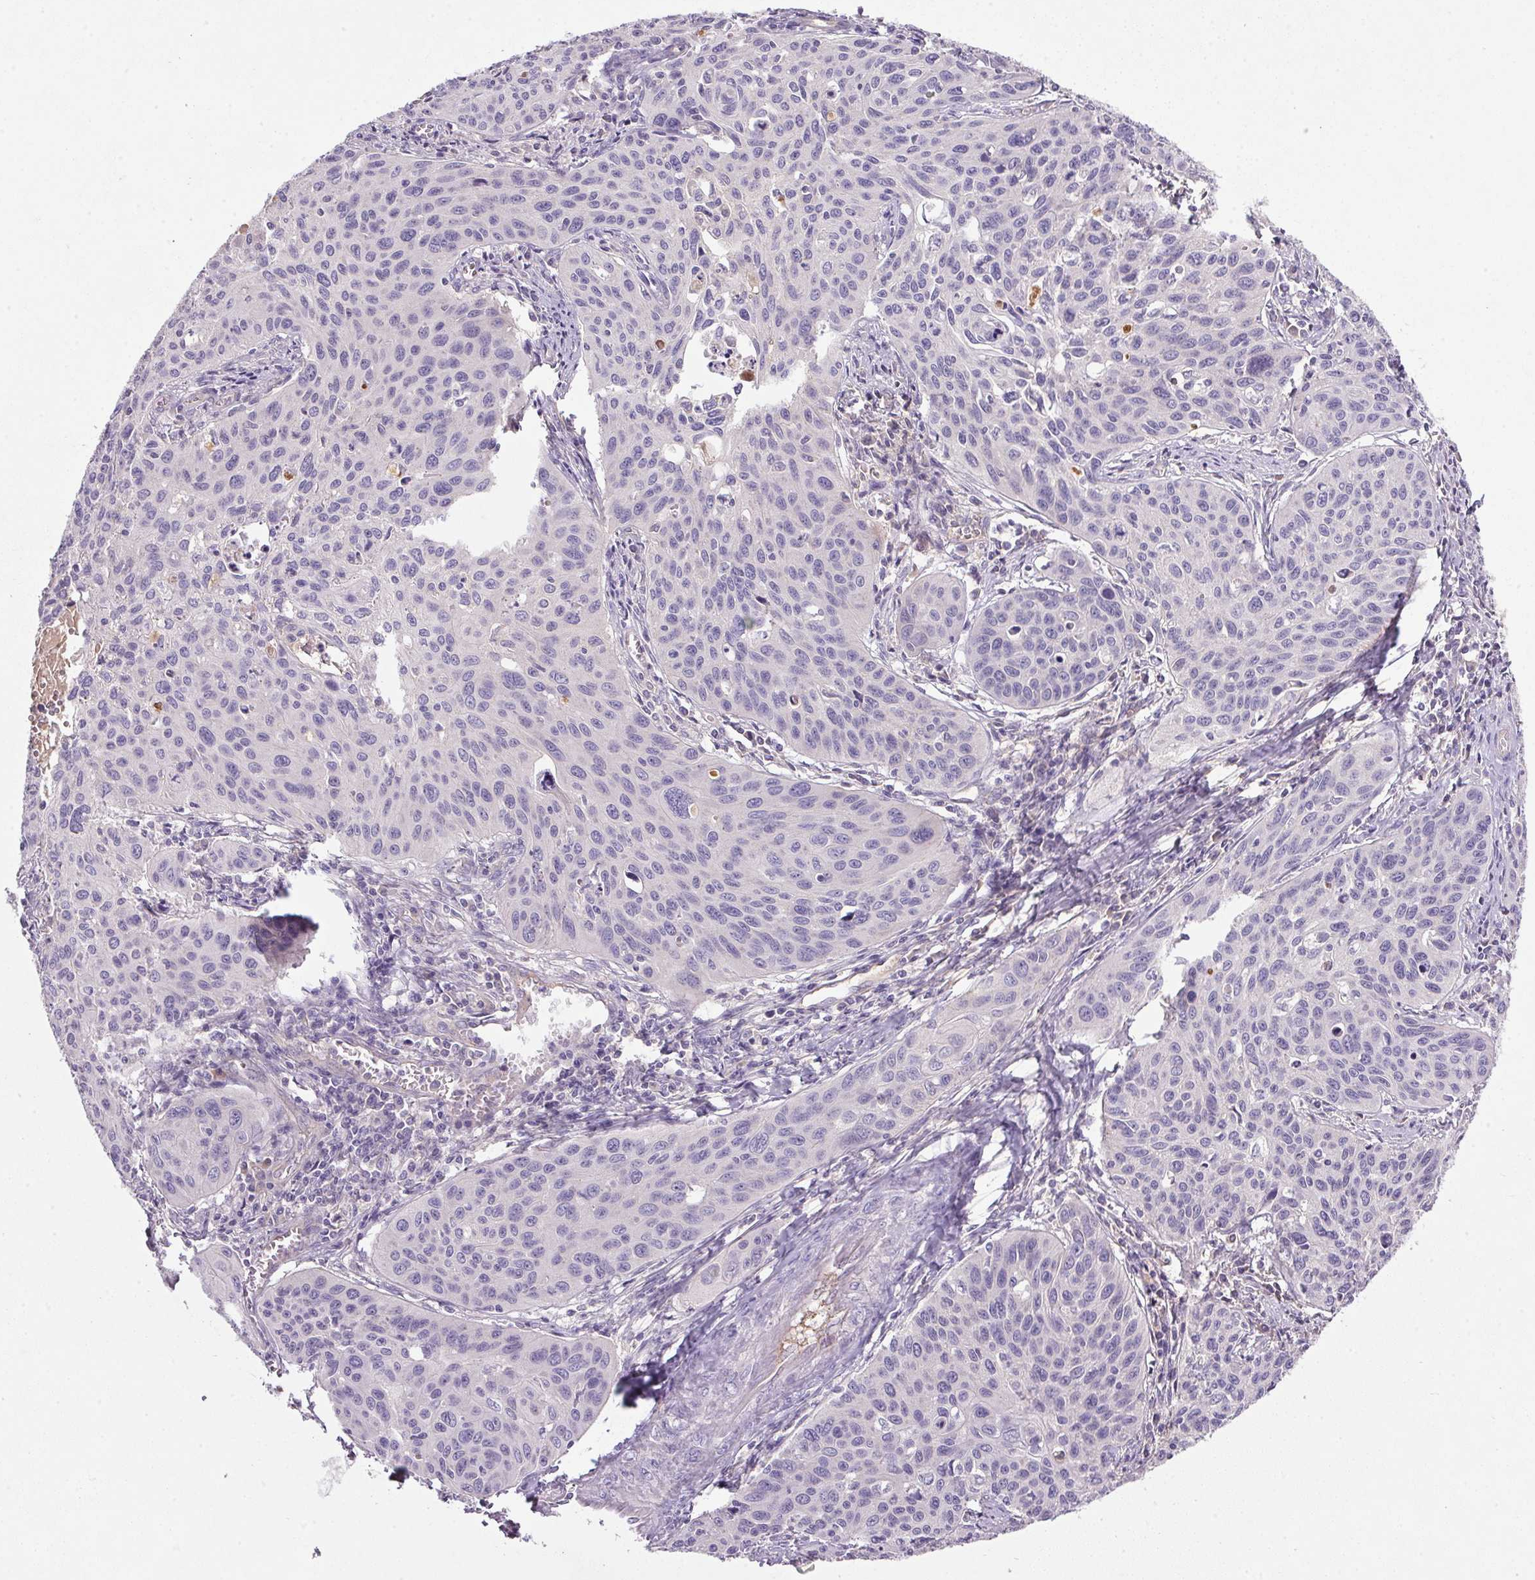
{"staining": {"intensity": "negative", "quantity": "none", "location": "none"}, "tissue": "cervical cancer", "cell_type": "Tumor cells", "image_type": "cancer", "snomed": [{"axis": "morphology", "description": "Squamous cell carcinoma, NOS"}, {"axis": "topography", "description": "Cervix"}], "caption": "Immunohistochemistry of cervical cancer (squamous cell carcinoma) displays no positivity in tumor cells. (DAB (3,3'-diaminobenzidine) immunohistochemistry (IHC) with hematoxylin counter stain).", "gene": "APOC4", "patient": {"sex": "female", "age": 31}}